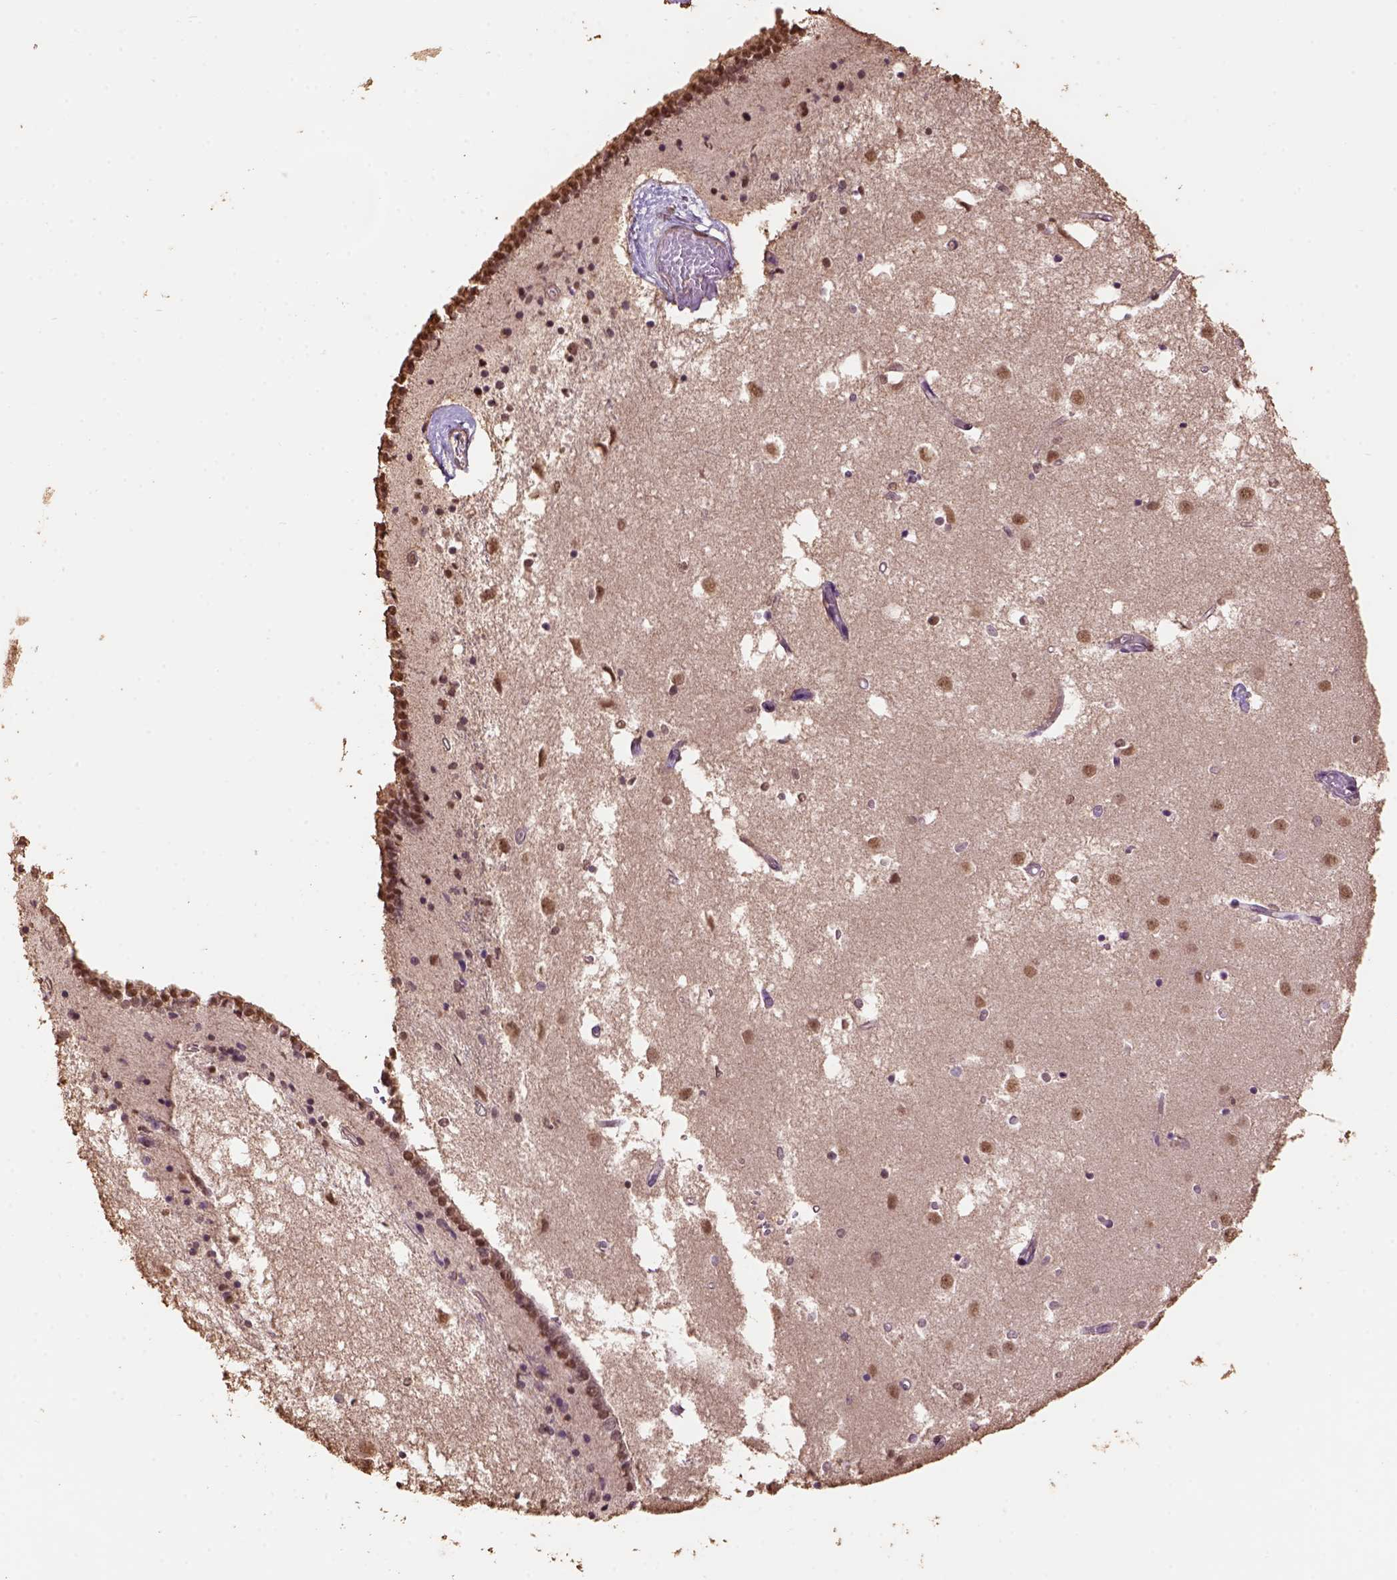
{"staining": {"intensity": "moderate", "quantity": "<25%", "location": "nuclear"}, "tissue": "caudate", "cell_type": "Glial cells", "image_type": "normal", "snomed": [{"axis": "morphology", "description": "Normal tissue, NOS"}, {"axis": "topography", "description": "Lateral ventricle wall"}], "caption": "Protein expression analysis of normal caudate displays moderate nuclear positivity in approximately <25% of glial cells. The staining was performed using DAB (3,3'-diaminobenzidine) to visualize the protein expression in brown, while the nuclei were stained in blue with hematoxylin (Magnification: 20x).", "gene": "CSTF2T", "patient": {"sex": "male", "age": 54}}